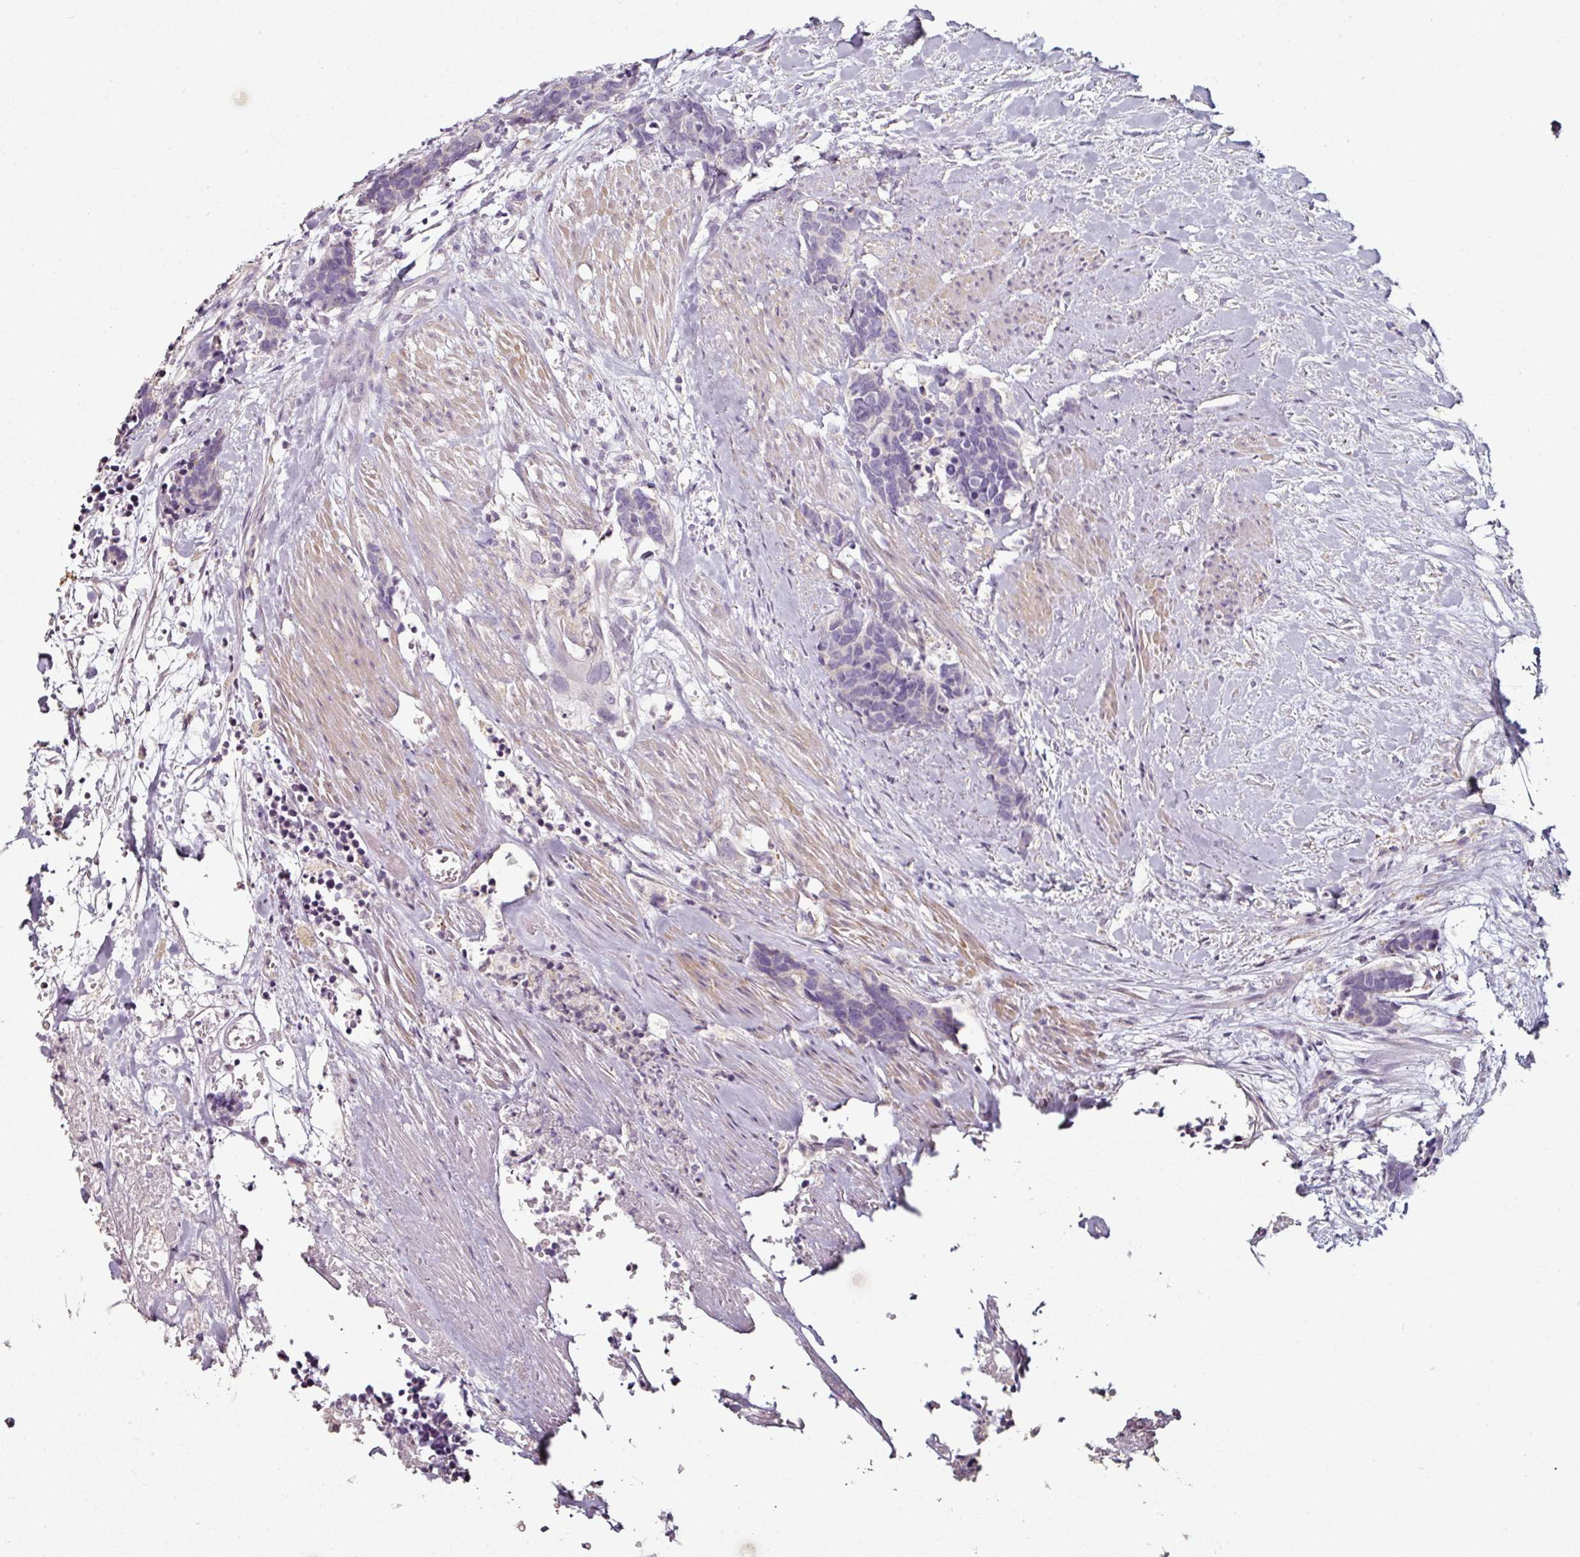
{"staining": {"intensity": "negative", "quantity": "none", "location": "none"}, "tissue": "carcinoid", "cell_type": "Tumor cells", "image_type": "cancer", "snomed": [{"axis": "morphology", "description": "Carcinoma, NOS"}, {"axis": "morphology", "description": "Carcinoid, malignant, NOS"}, {"axis": "topography", "description": "Prostate"}], "caption": "DAB (3,3'-diaminobenzidine) immunohistochemical staining of carcinoma exhibits no significant positivity in tumor cells.", "gene": "CAP2", "patient": {"sex": "male", "age": 57}}